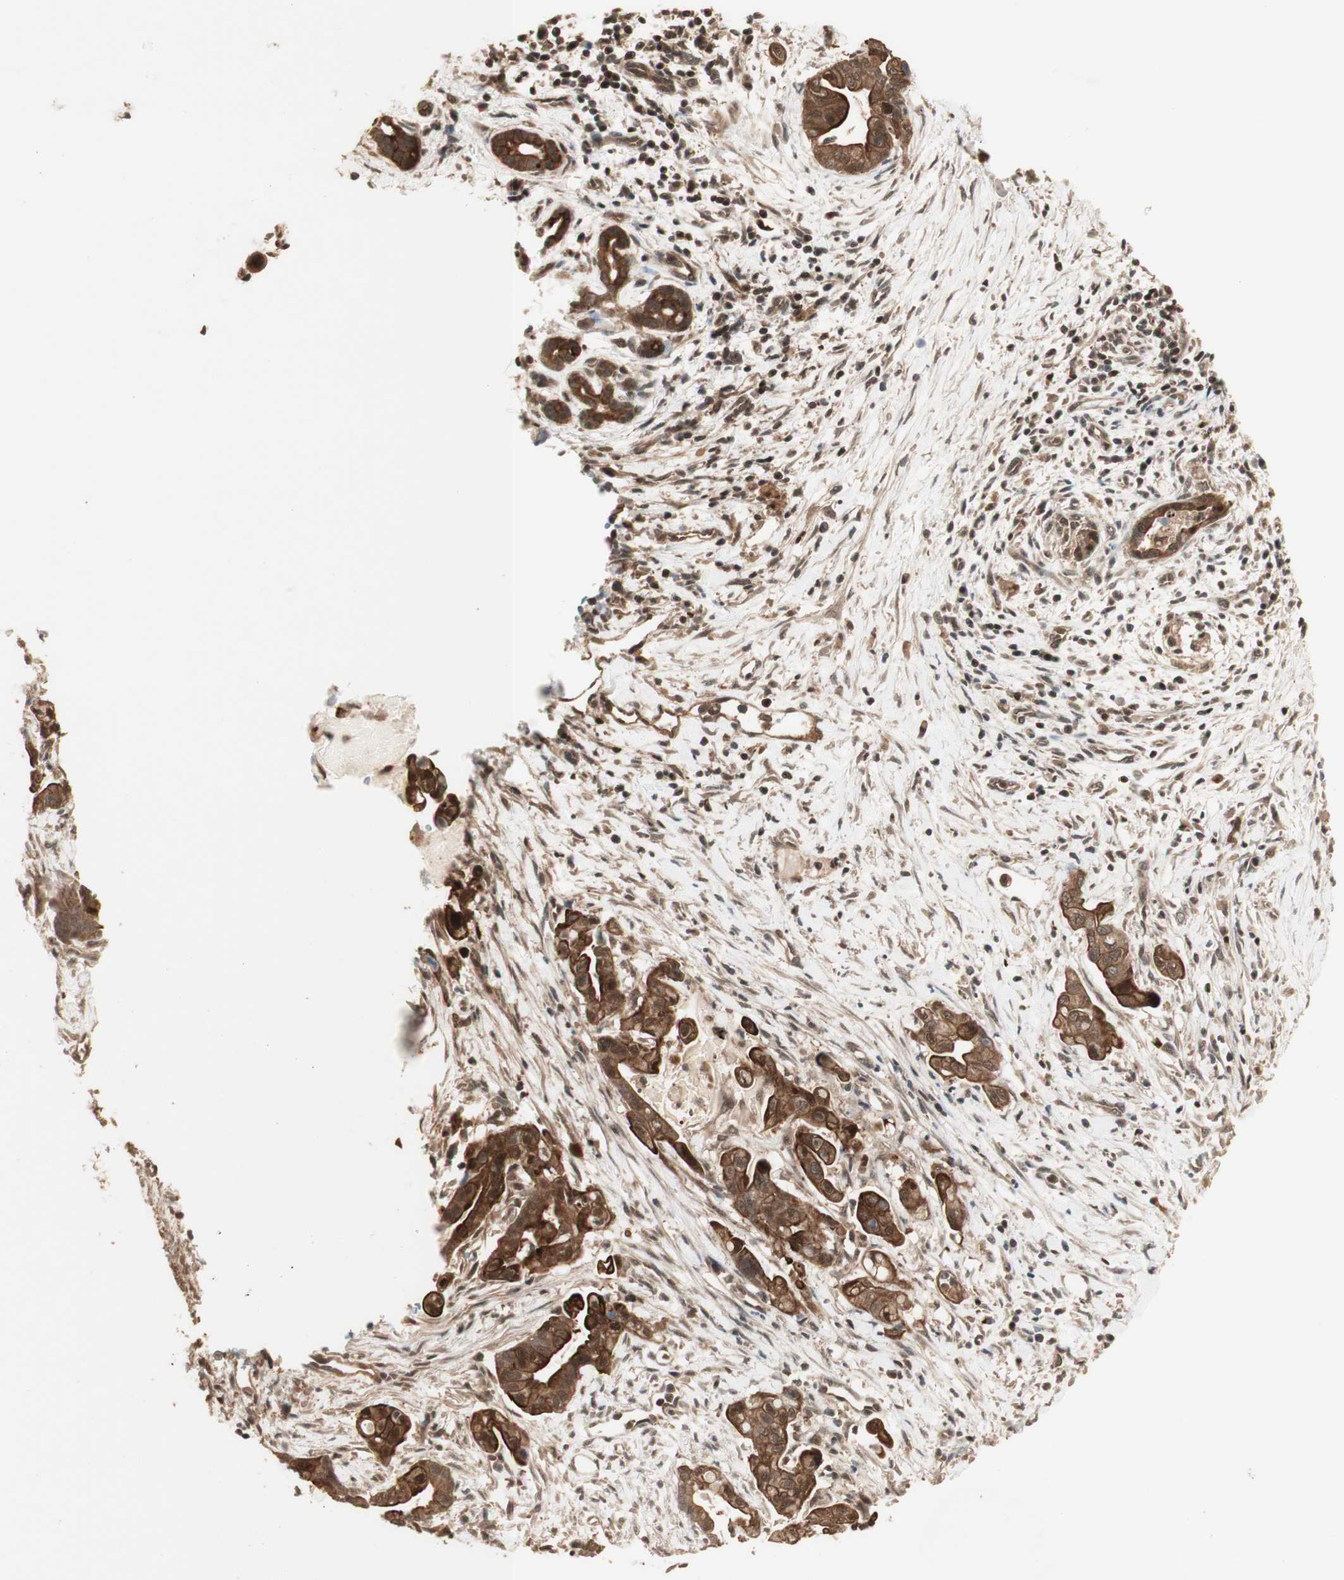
{"staining": {"intensity": "strong", "quantity": ">75%", "location": "cytoplasmic/membranous"}, "tissue": "pancreatic cancer", "cell_type": "Tumor cells", "image_type": "cancer", "snomed": [{"axis": "morphology", "description": "Adenocarcinoma, NOS"}, {"axis": "topography", "description": "Pancreas"}], "caption": "Immunohistochemistry (DAB (3,3'-diaminobenzidine)) staining of pancreatic cancer reveals strong cytoplasmic/membranous protein expression in approximately >75% of tumor cells. (IHC, brightfield microscopy, high magnification).", "gene": "YWHAB", "patient": {"sex": "female", "age": 75}}